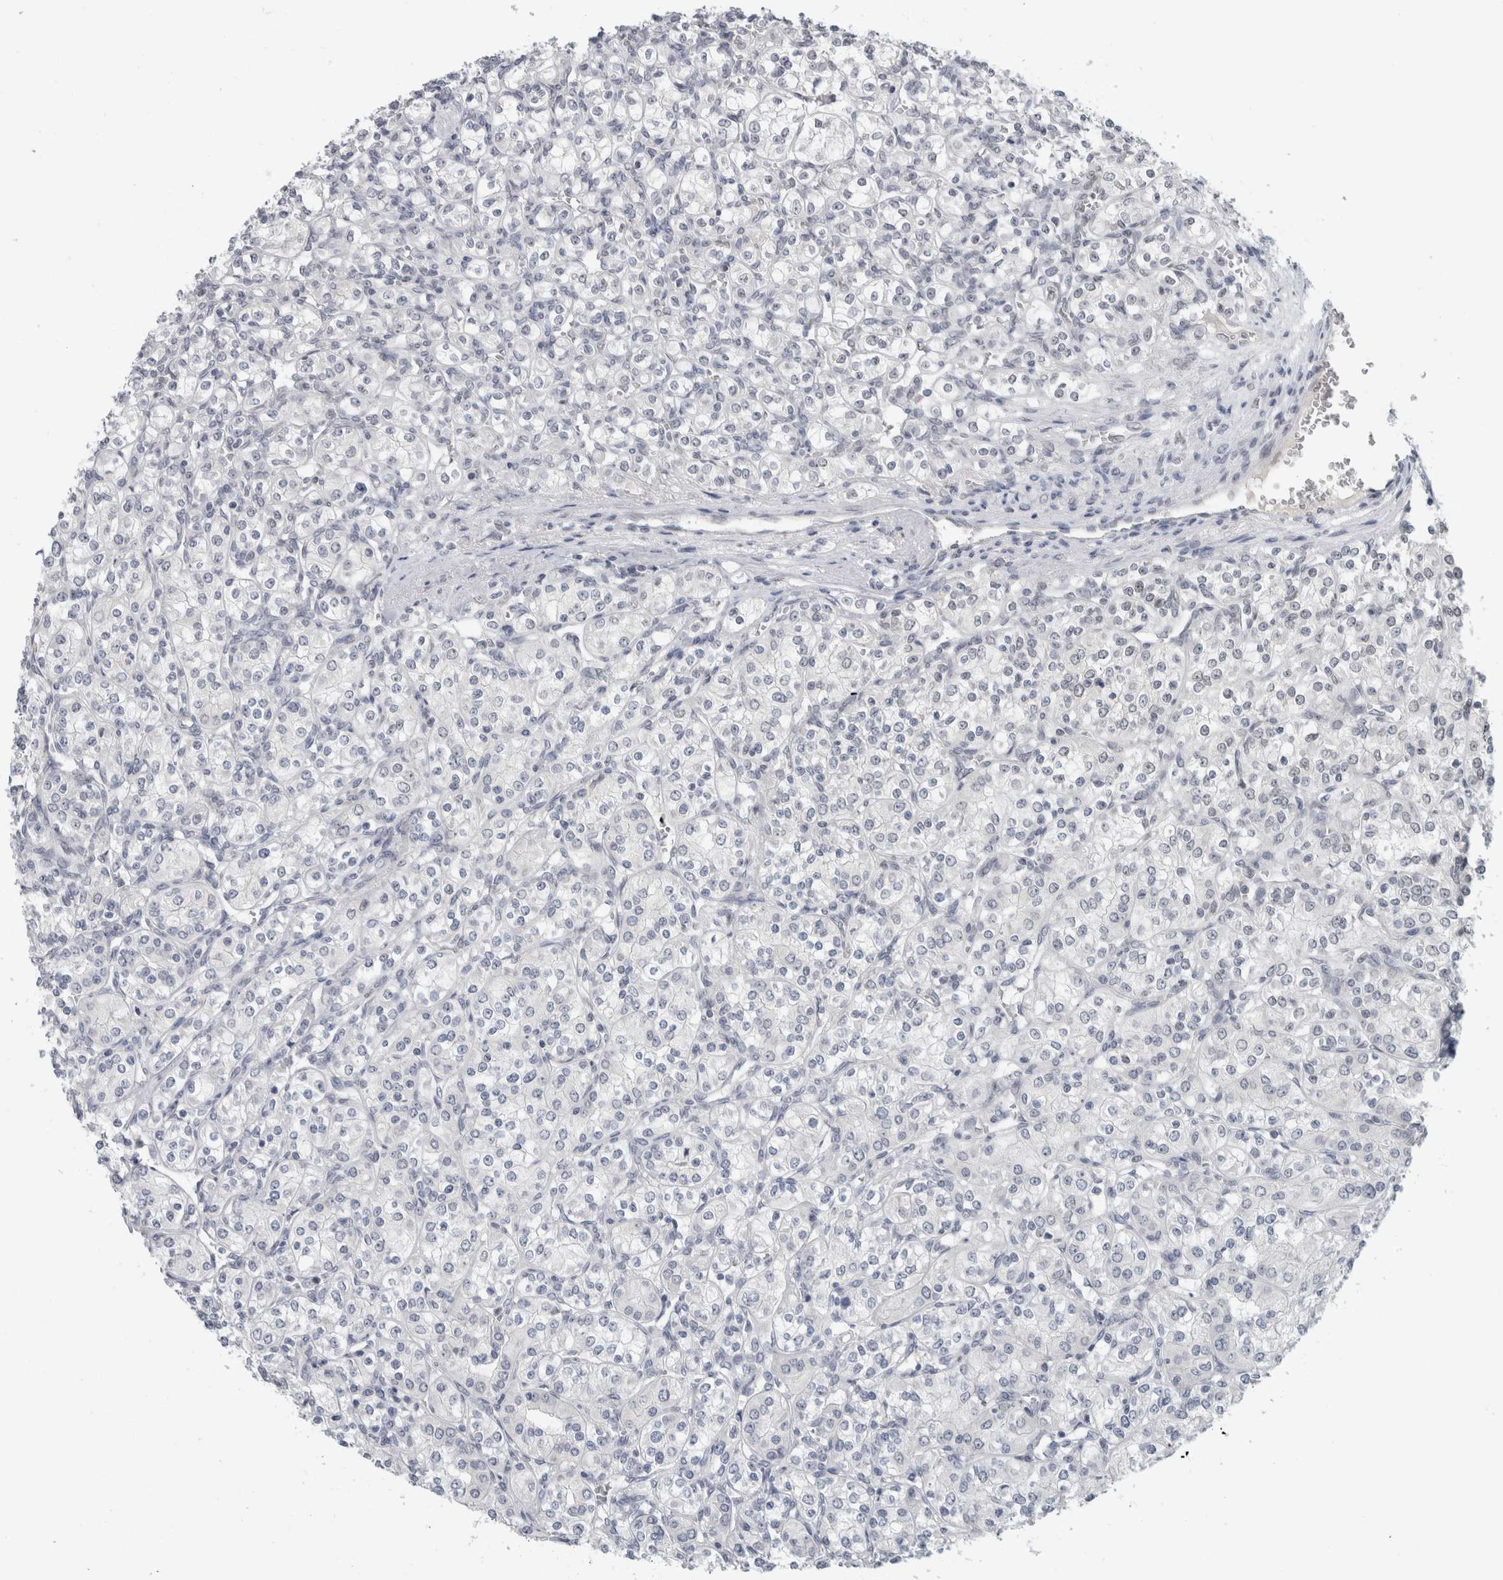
{"staining": {"intensity": "negative", "quantity": "none", "location": "none"}, "tissue": "renal cancer", "cell_type": "Tumor cells", "image_type": "cancer", "snomed": [{"axis": "morphology", "description": "Adenocarcinoma, NOS"}, {"axis": "topography", "description": "Kidney"}], "caption": "Immunohistochemistry of human renal cancer (adenocarcinoma) displays no positivity in tumor cells.", "gene": "ZNF770", "patient": {"sex": "male", "age": 77}}